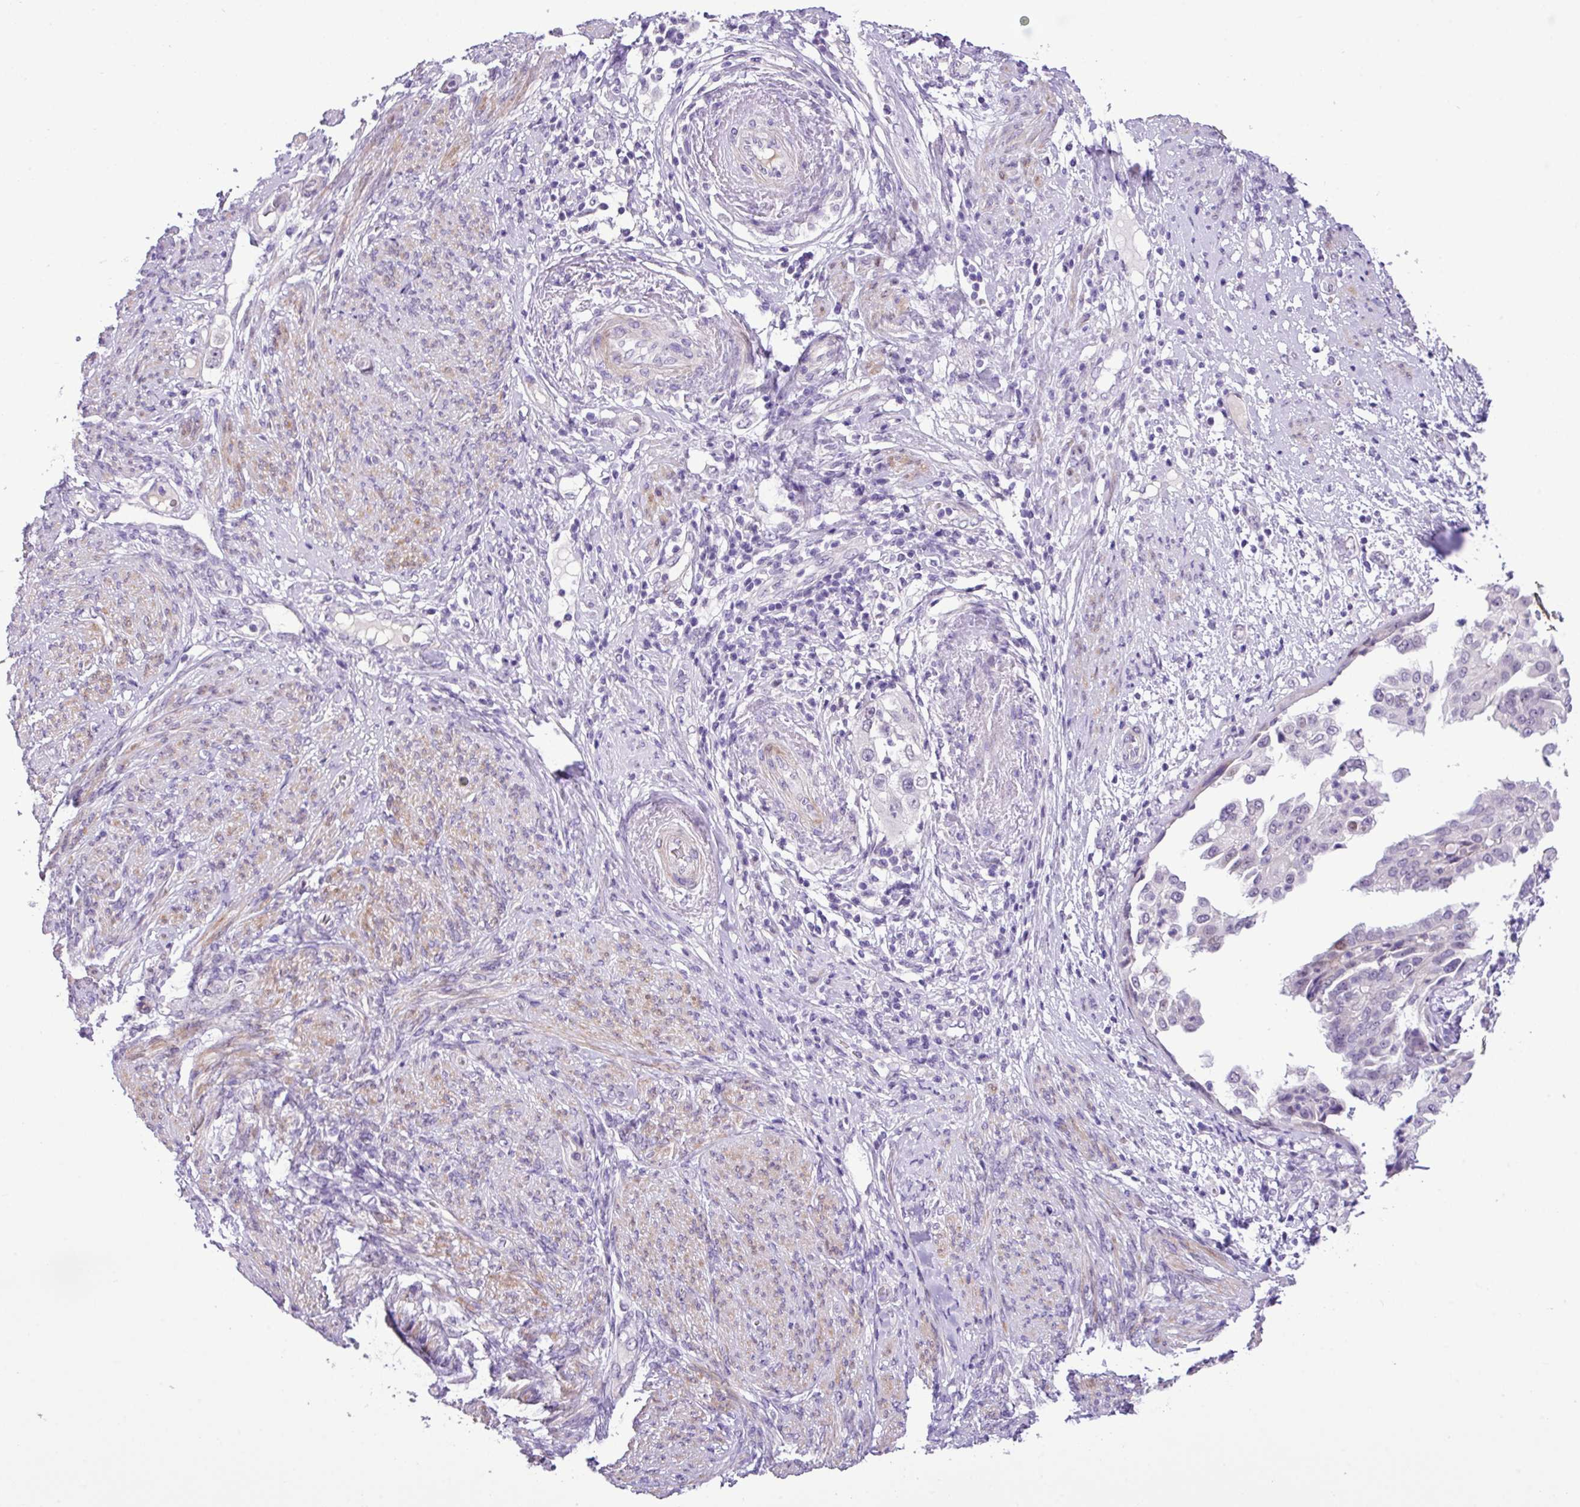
{"staining": {"intensity": "moderate", "quantity": "25%-75%", "location": "nuclear"}, "tissue": "endometrial cancer", "cell_type": "Tumor cells", "image_type": "cancer", "snomed": [{"axis": "morphology", "description": "Adenocarcinoma, NOS"}, {"axis": "topography", "description": "Endometrium"}], "caption": "Adenocarcinoma (endometrial) stained with a brown dye demonstrates moderate nuclear positive staining in approximately 25%-75% of tumor cells.", "gene": "YLPM1", "patient": {"sex": "female", "age": 85}}